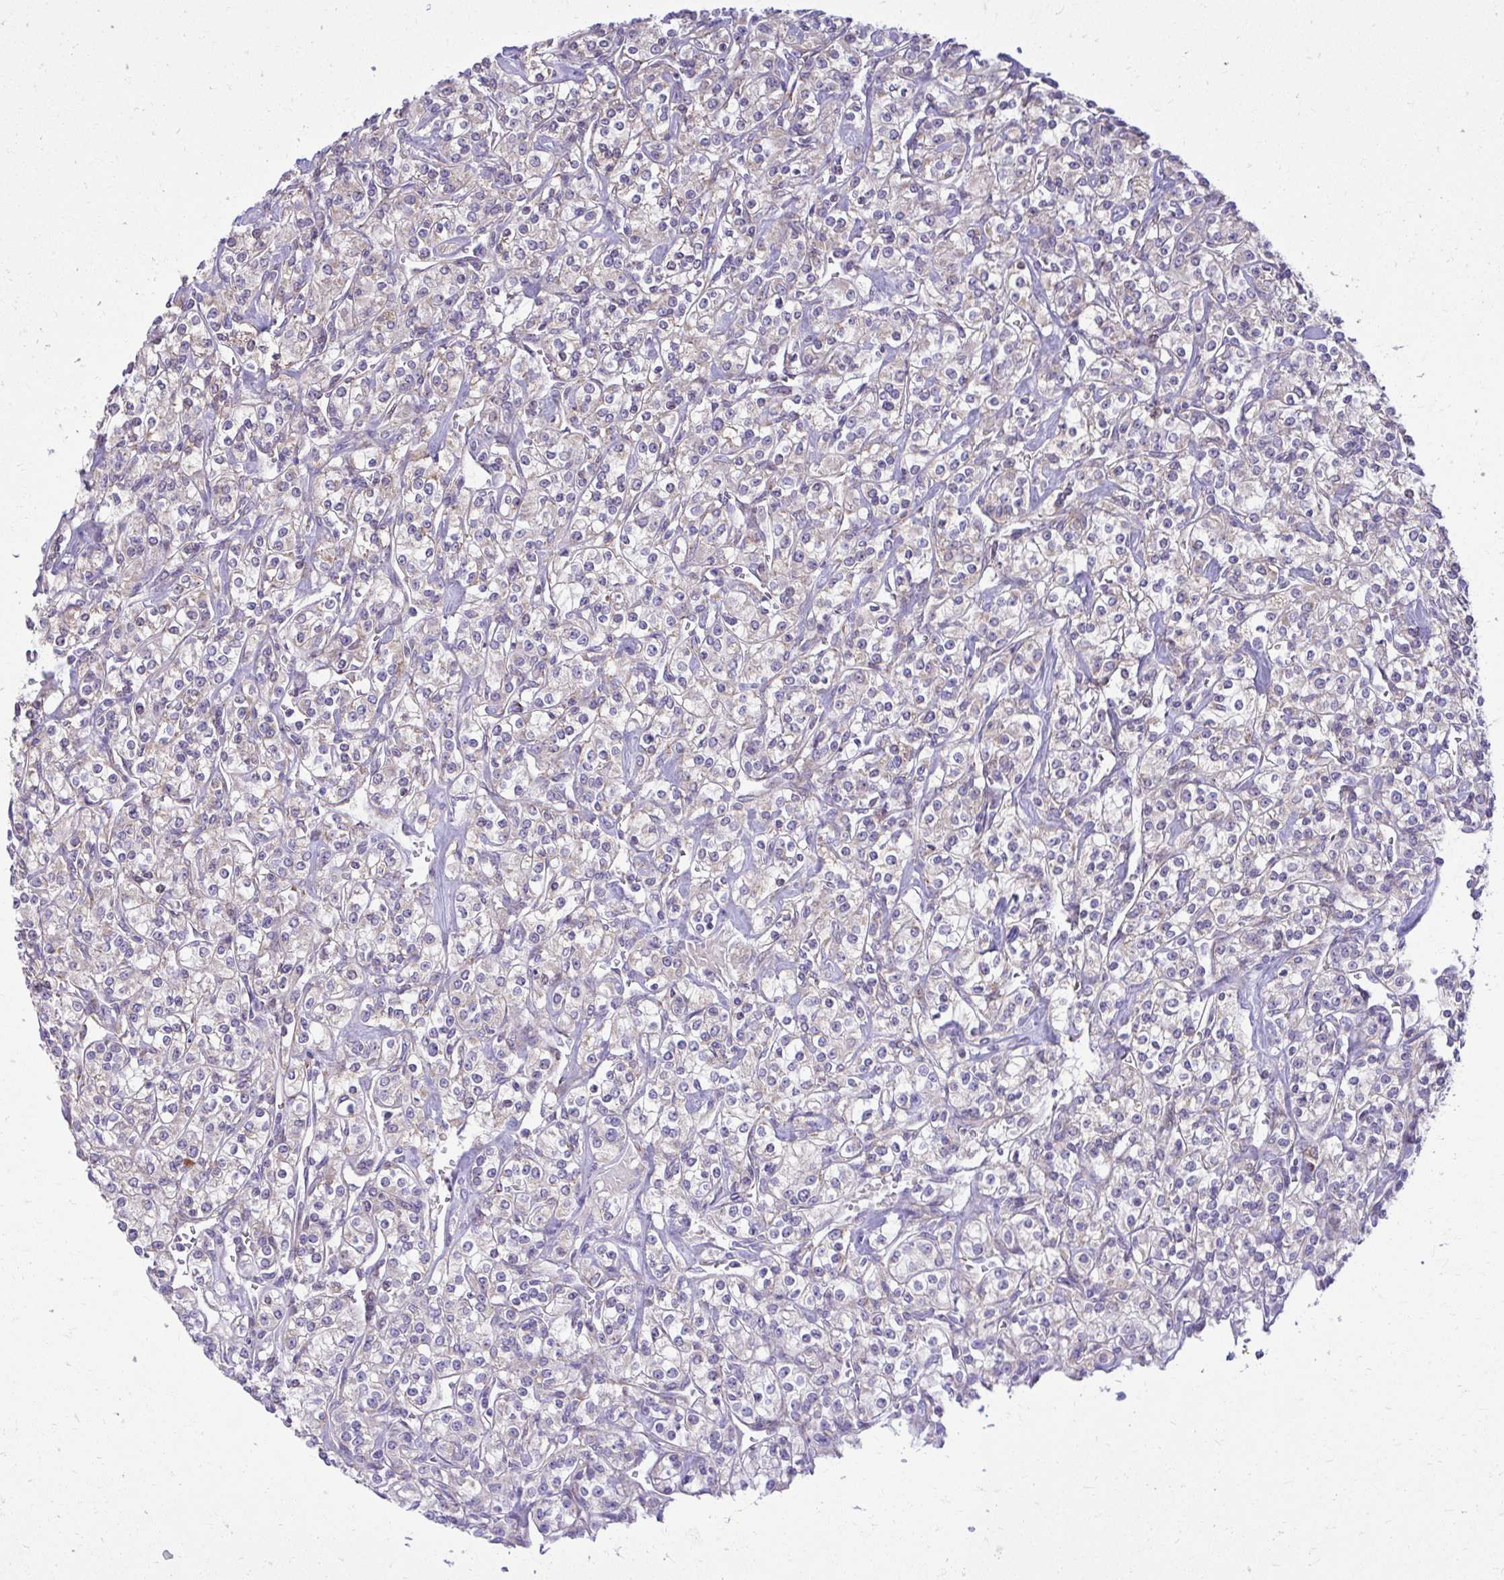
{"staining": {"intensity": "negative", "quantity": "none", "location": "none"}, "tissue": "renal cancer", "cell_type": "Tumor cells", "image_type": "cancer", "snomed": [{"axis": "morphology", "description": "Adenocarcinoma, NOS"}, {"axis": "topography", "description": "Kidney"}], "caption": "Tumor cells are negative for brown protein staining in renal cancer. (Brightfield microscopy of DAB (3,3'-diaminobenzidine) IHC at high magnification).", "gene": "GPRIN3", "patient": {"sex": "male", "age": 77}}